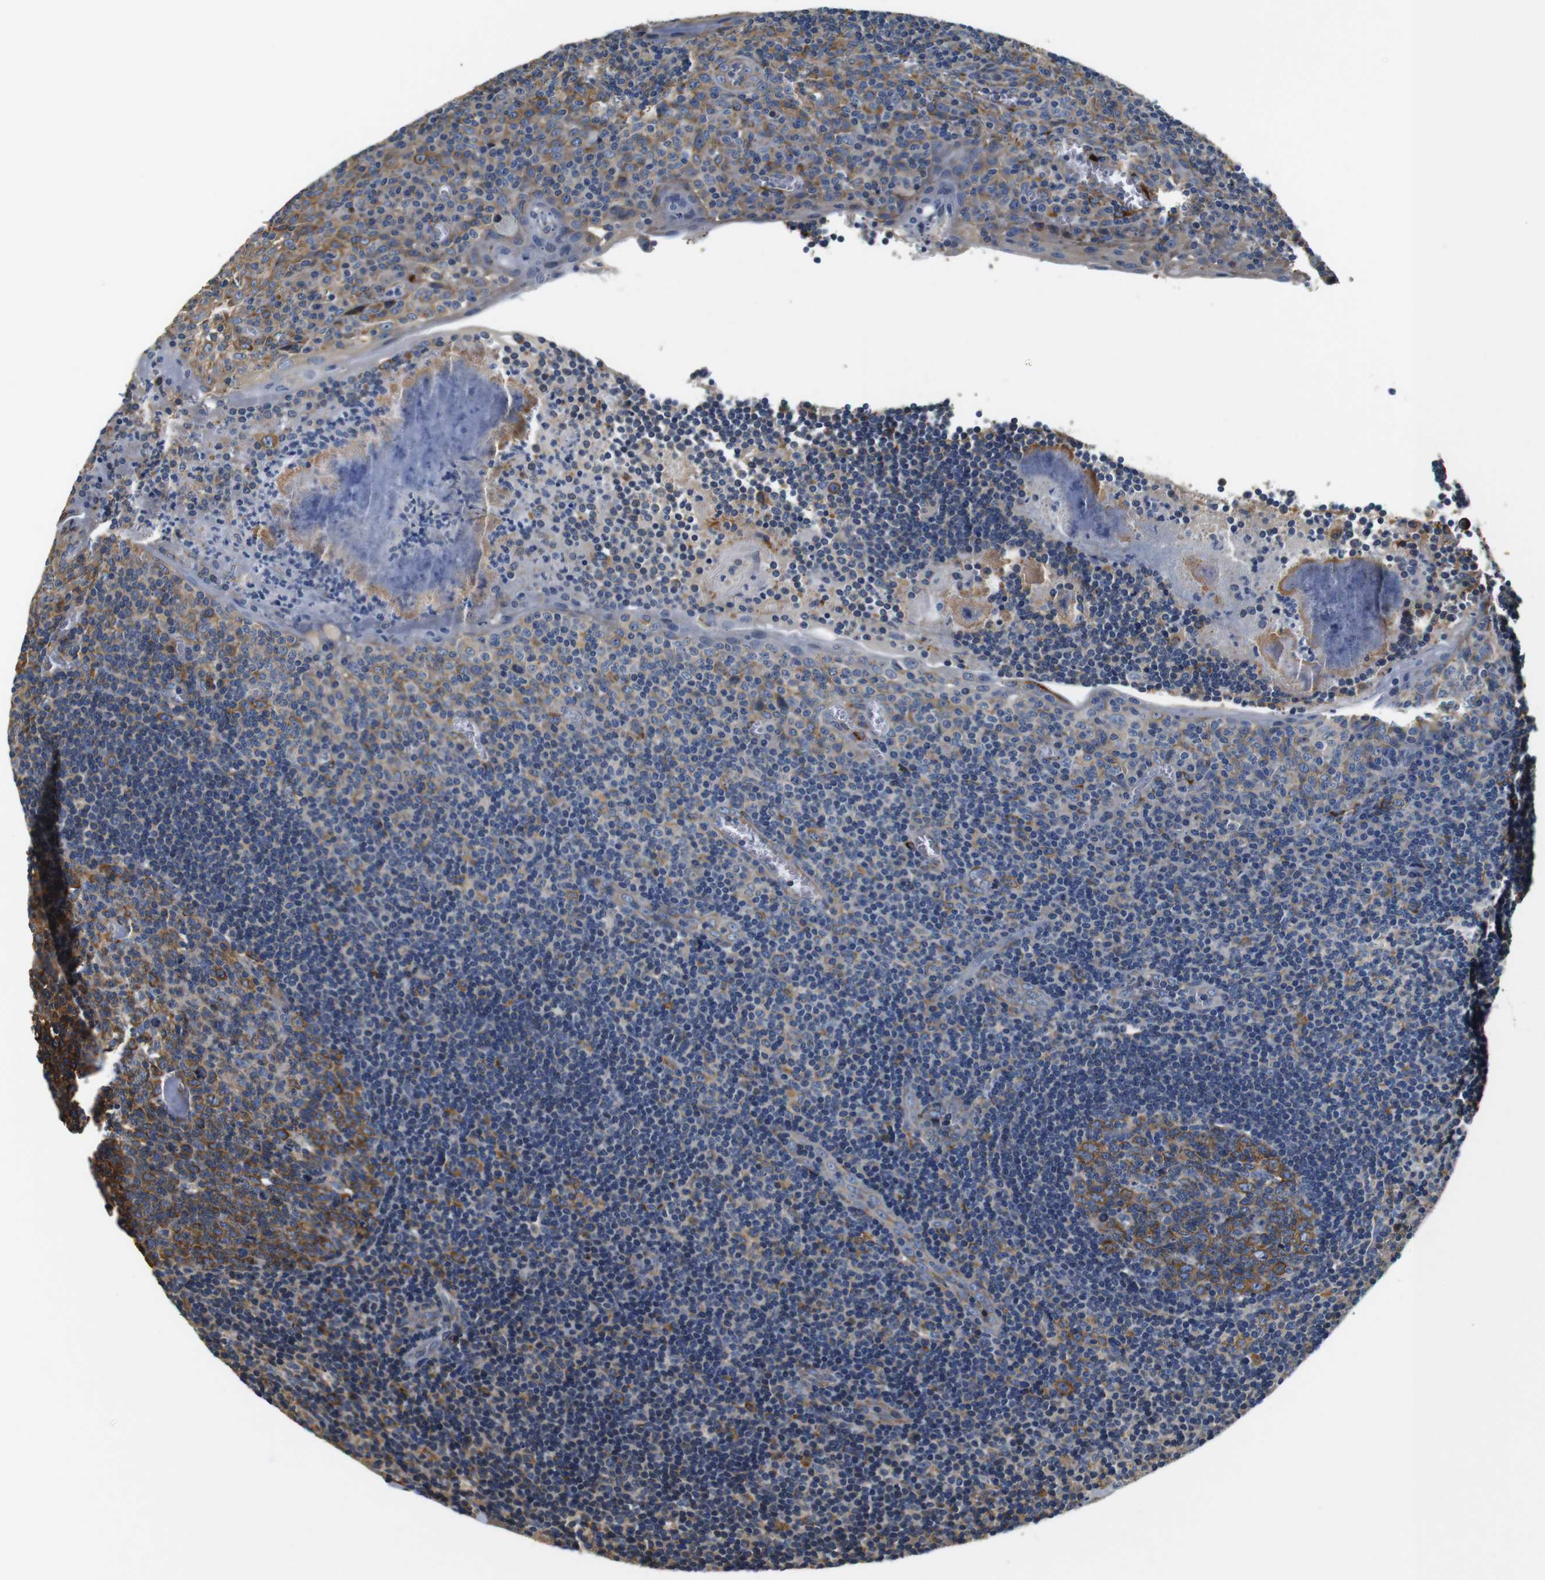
{"staining": {"intensity": "moderate", "quantity": ">75%", "location": "cytoplasmic/membranous"}, "tissue": "tonsil", "cell_type": "Germinal center cells", "image_type": "normal", "snomed": [{"axis": "morphology", "description": "Normal tissue, NOS"}, {"axis": "topography", "description": "Tonsil"}], "caption": "Protein expression by immunohistochemistry (IHC) demonstrates moderate cytoplasmic/membranous staining in approximately >75% of germinal center cells in normal tonsil. (DAB (3,3'-diaminobenzidine) IHC, brown staining for protein, blue staining for nuclei).", "gene": "COL1A1", "patient": {"sex": "male", "age": 37}}